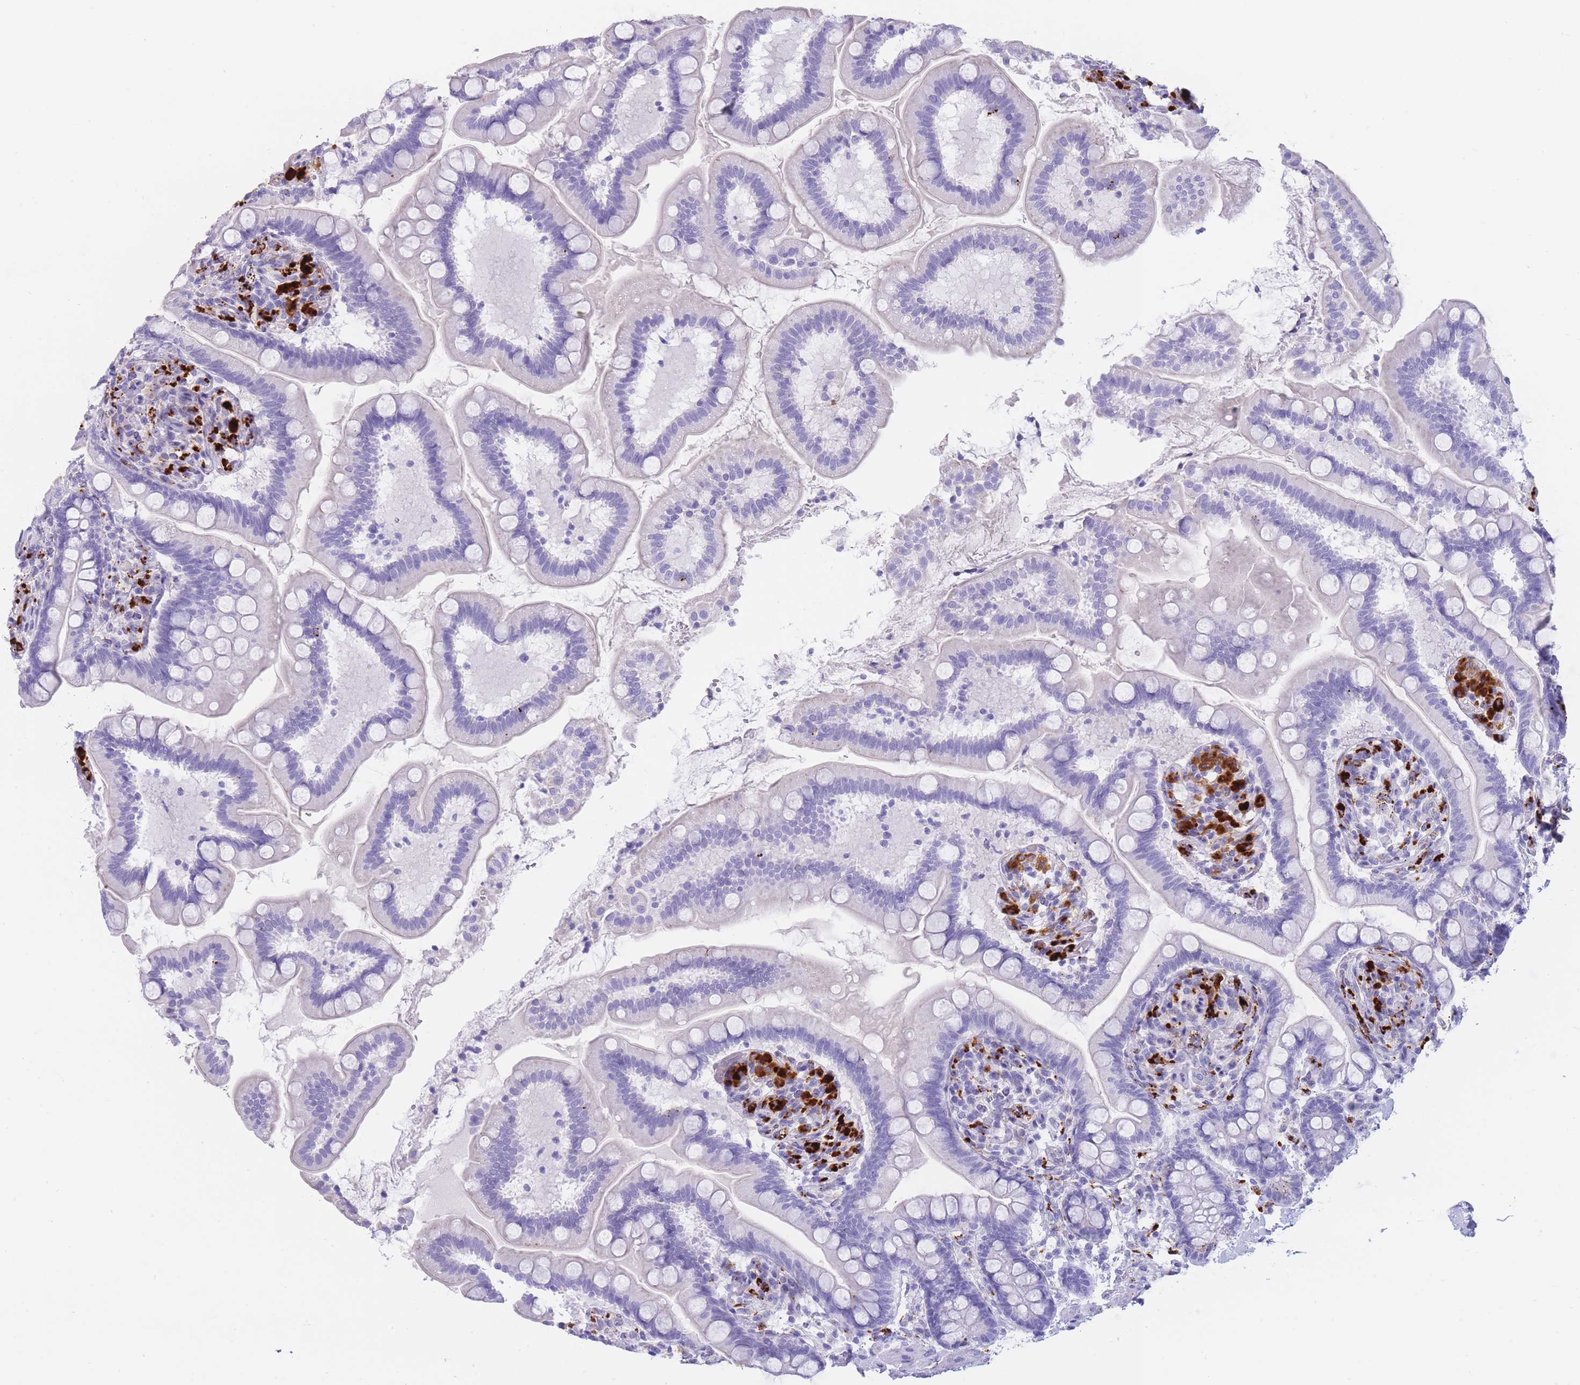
{"staining": {"intensity": "negative", "quantity": "none", "location": "none"}, "tissue": "small intestine", "cell_type": "Glandular cells", "image_type": "normal", "snomed": [{"axis": "morphology", "description": "Normal tissue, NOS"}, {"axis": "topography", "description": "Small intestine"}], "caption": "IHC image of normal human small intestine stained for a protein (brown), which demonstrates no staining in glandular cells. The staining is performed using DAB brown chromogen with nuclei counter-stained in using hematoxylin.", "gene": "GAA", "patient": {"sex": "female", "age": 64}}